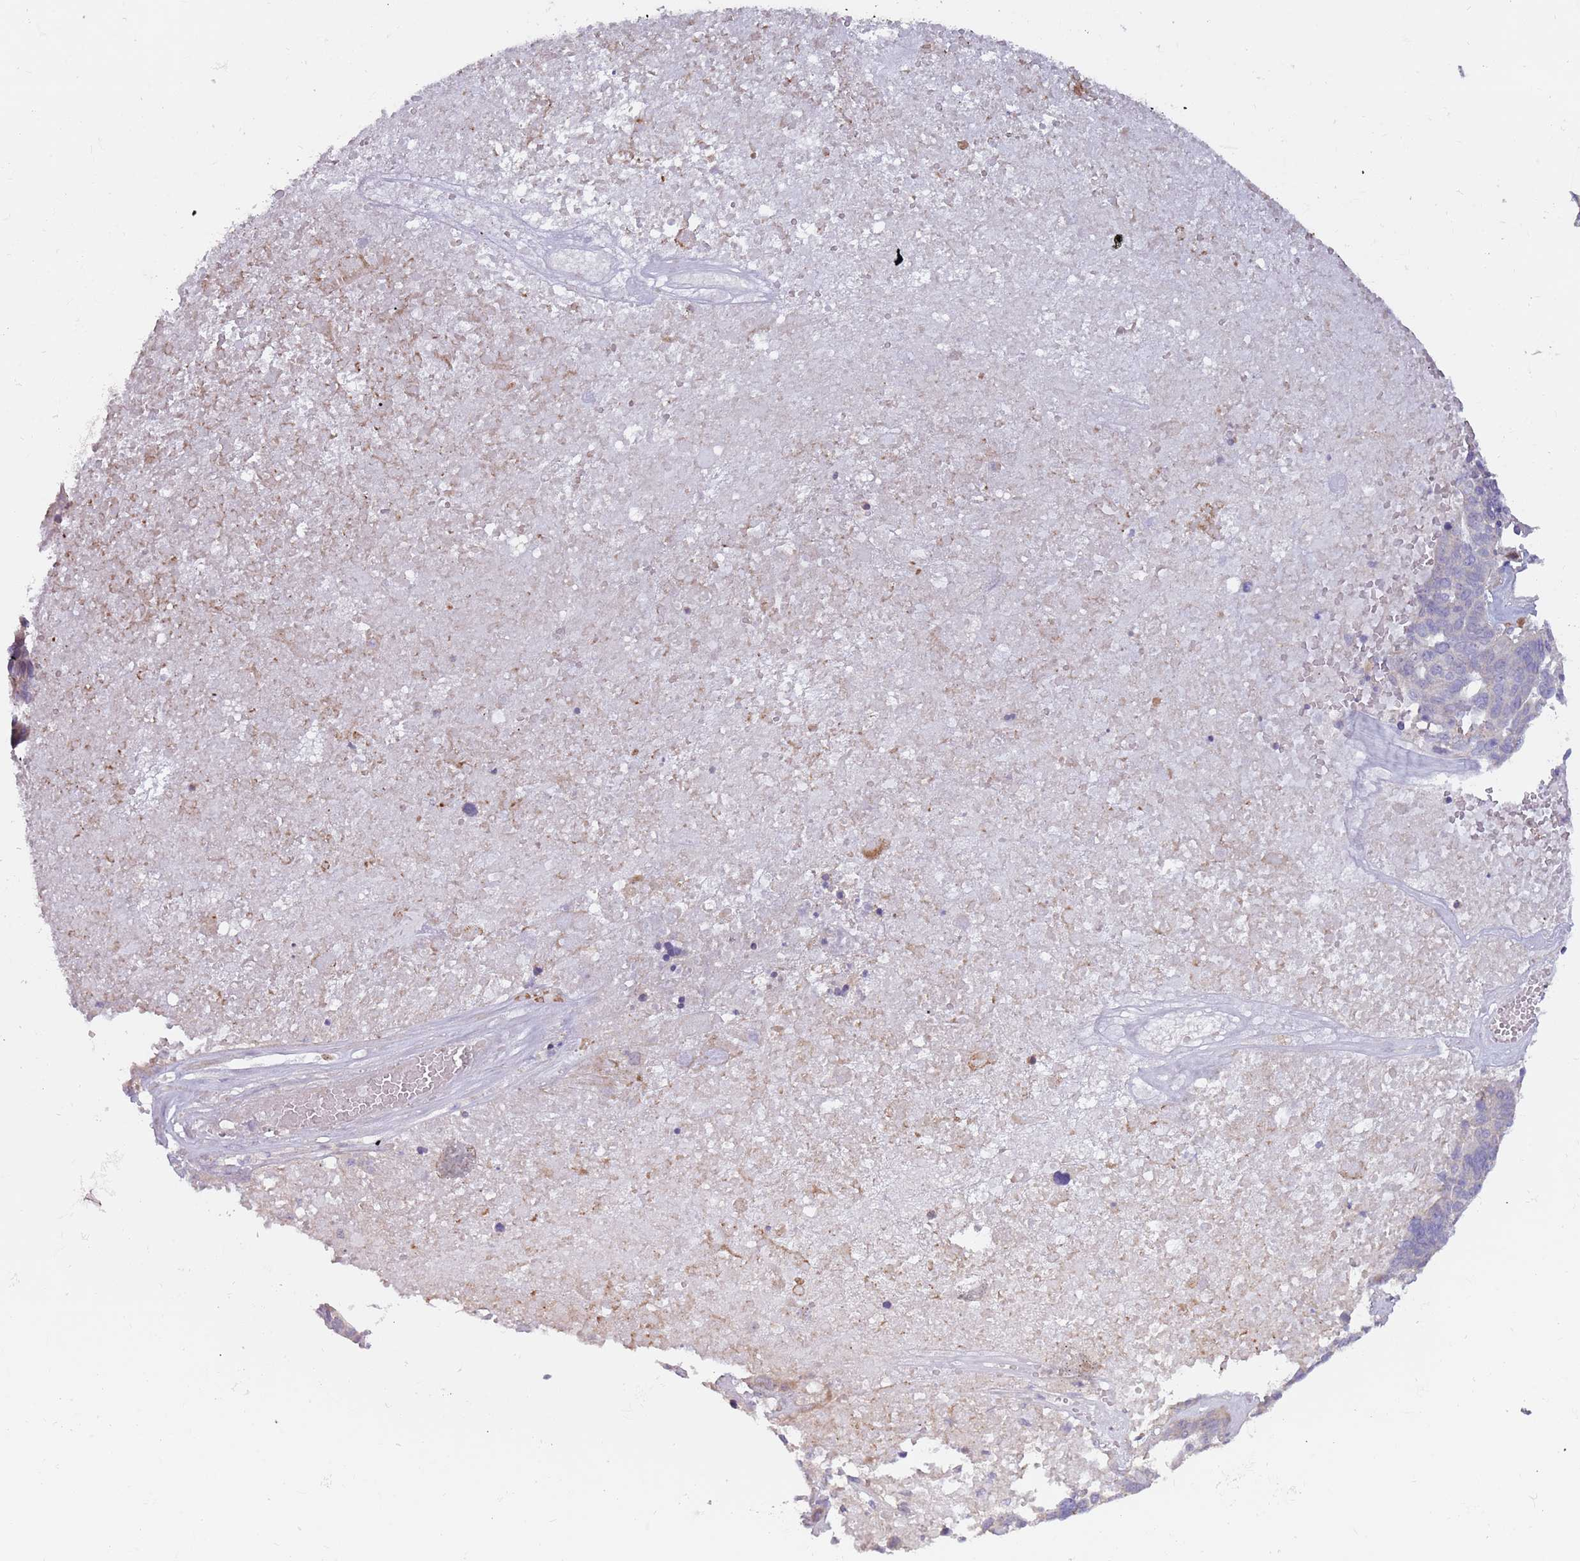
{"staining": {"intensity": "negative", "quantity": "none", "location": "none"}, "tissue": "ovarian cancer", "cell_type": "Tumor cells", "image_type": "cancer", "snomed": [{"axis": "morphology", "description": "Cystadenocarcinoma, serous, NOS"}, {"axis": "topography", "description": "Ovary"}], "caption": "This is a image of immunohistochemistry staining of serous cystadenocarcinoma (ovarian), which shows no expression in tumor cells.", "gene": "CCDC150", "patient": {"sex": "female", "age": 59}}